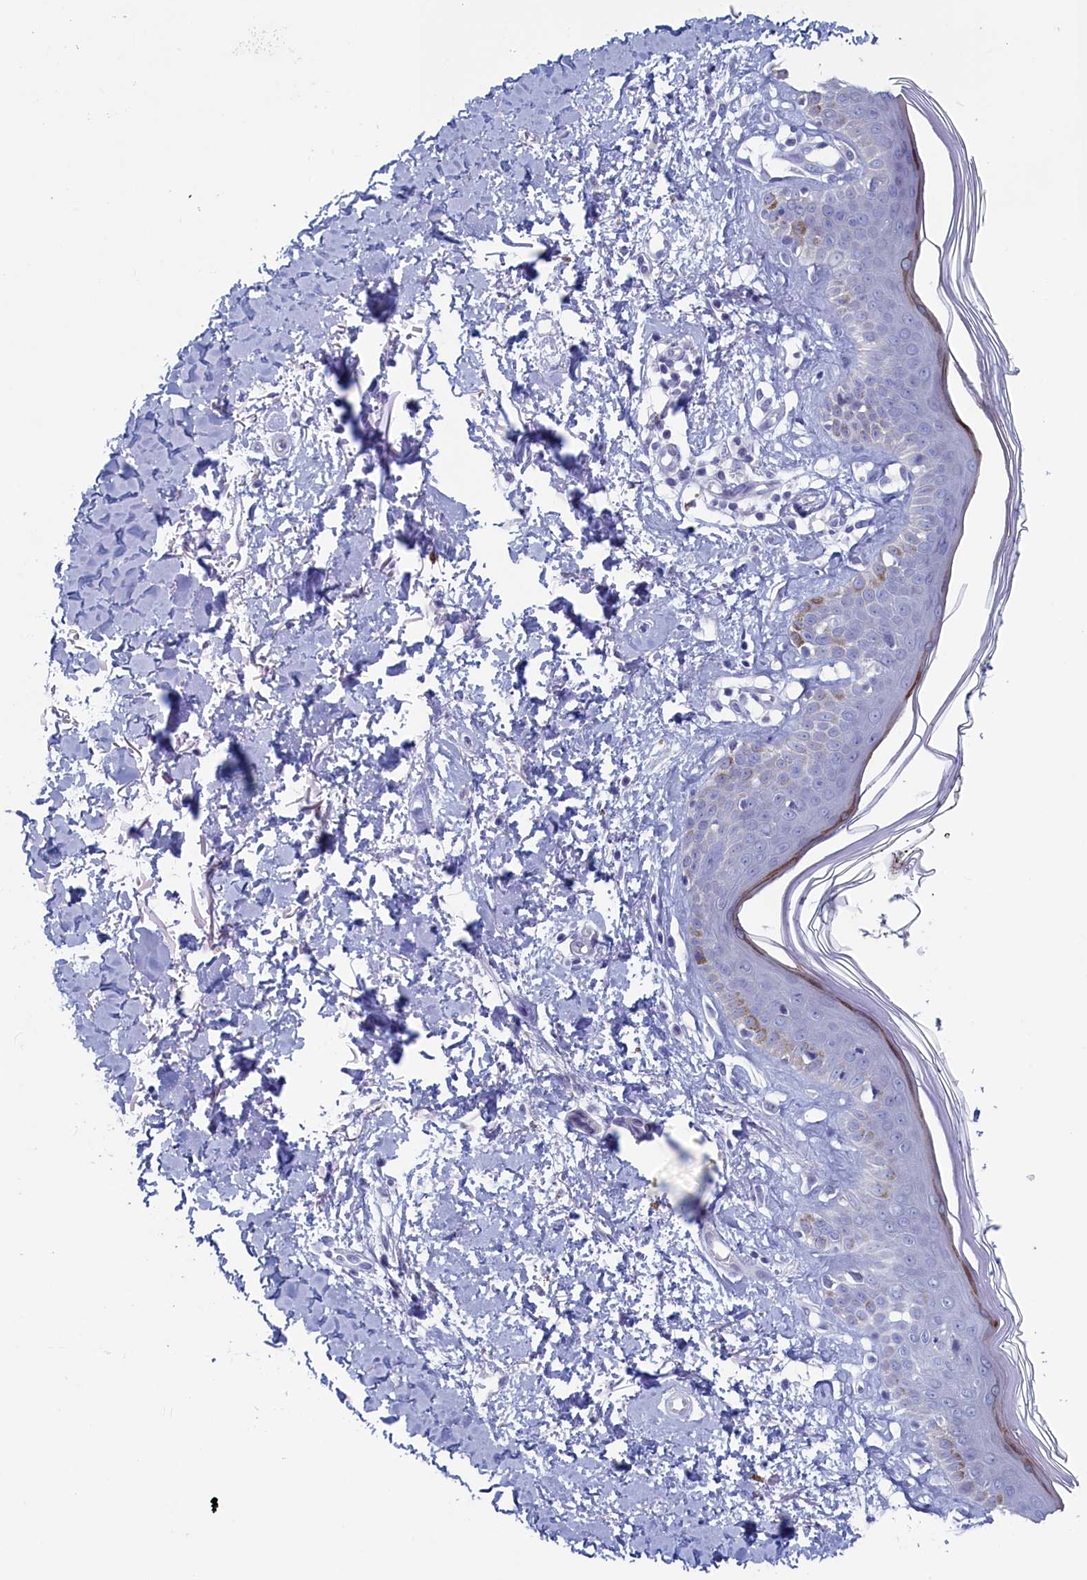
{"staining": {"intensity": "negative", "quantity": "none", "location": "none"}, "tissue": "skin", "cell_type": "Fibroblasts", "image_type": "normal", "snomed": [{"axis": "morphology", "description": "Normal tissue, NOS"}, {"axis": "topography", "description": "Skin"}], "caption": "Immunohistochemical staining of normal human skin exhibits no significant expression in fibroblasts.", "gene": "WDR76", "patient": {"sex": "female", "age": 64}}